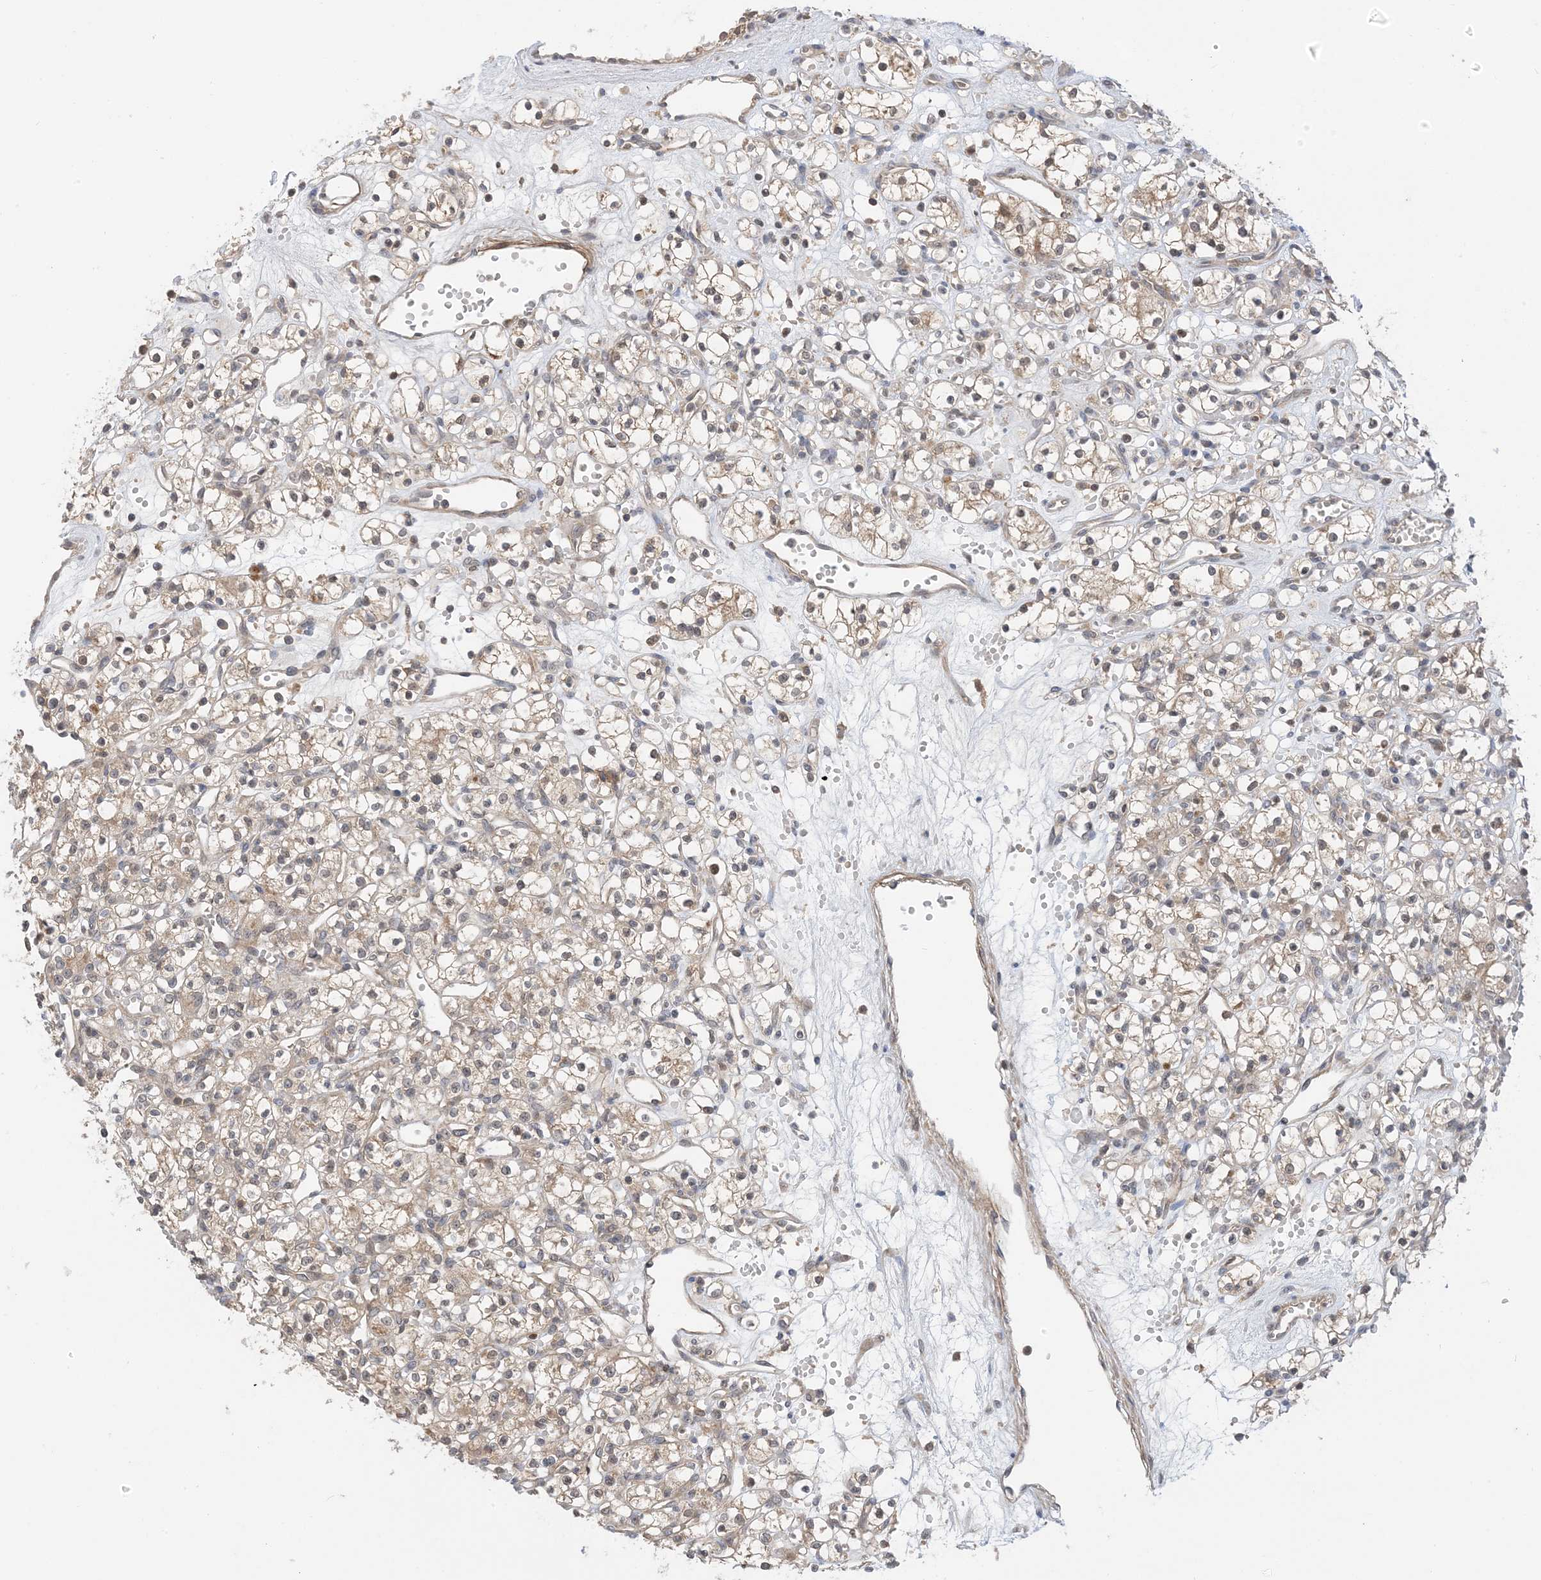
{"staining": {"intensity": "weak", "quantity": "25%-75%", "location": "cytoplasmic/membranous"}, "tissue": "renal cancer", "cell_type": "Tumor cells", "image_type": "cancer", "snomed": [{"axis": "morphology", "description": "Adenocarcinoma, NOS"}, {"axis": "topography", "description": "Kidney"}], "caption": "Brown immunohistochemical staining in renal cancer shows weak cytoplasmic/membranous staining in about 25%-75% of tumor cells.", "gene": "WDR26", "patient": {"sex": "female", "age": 59}}